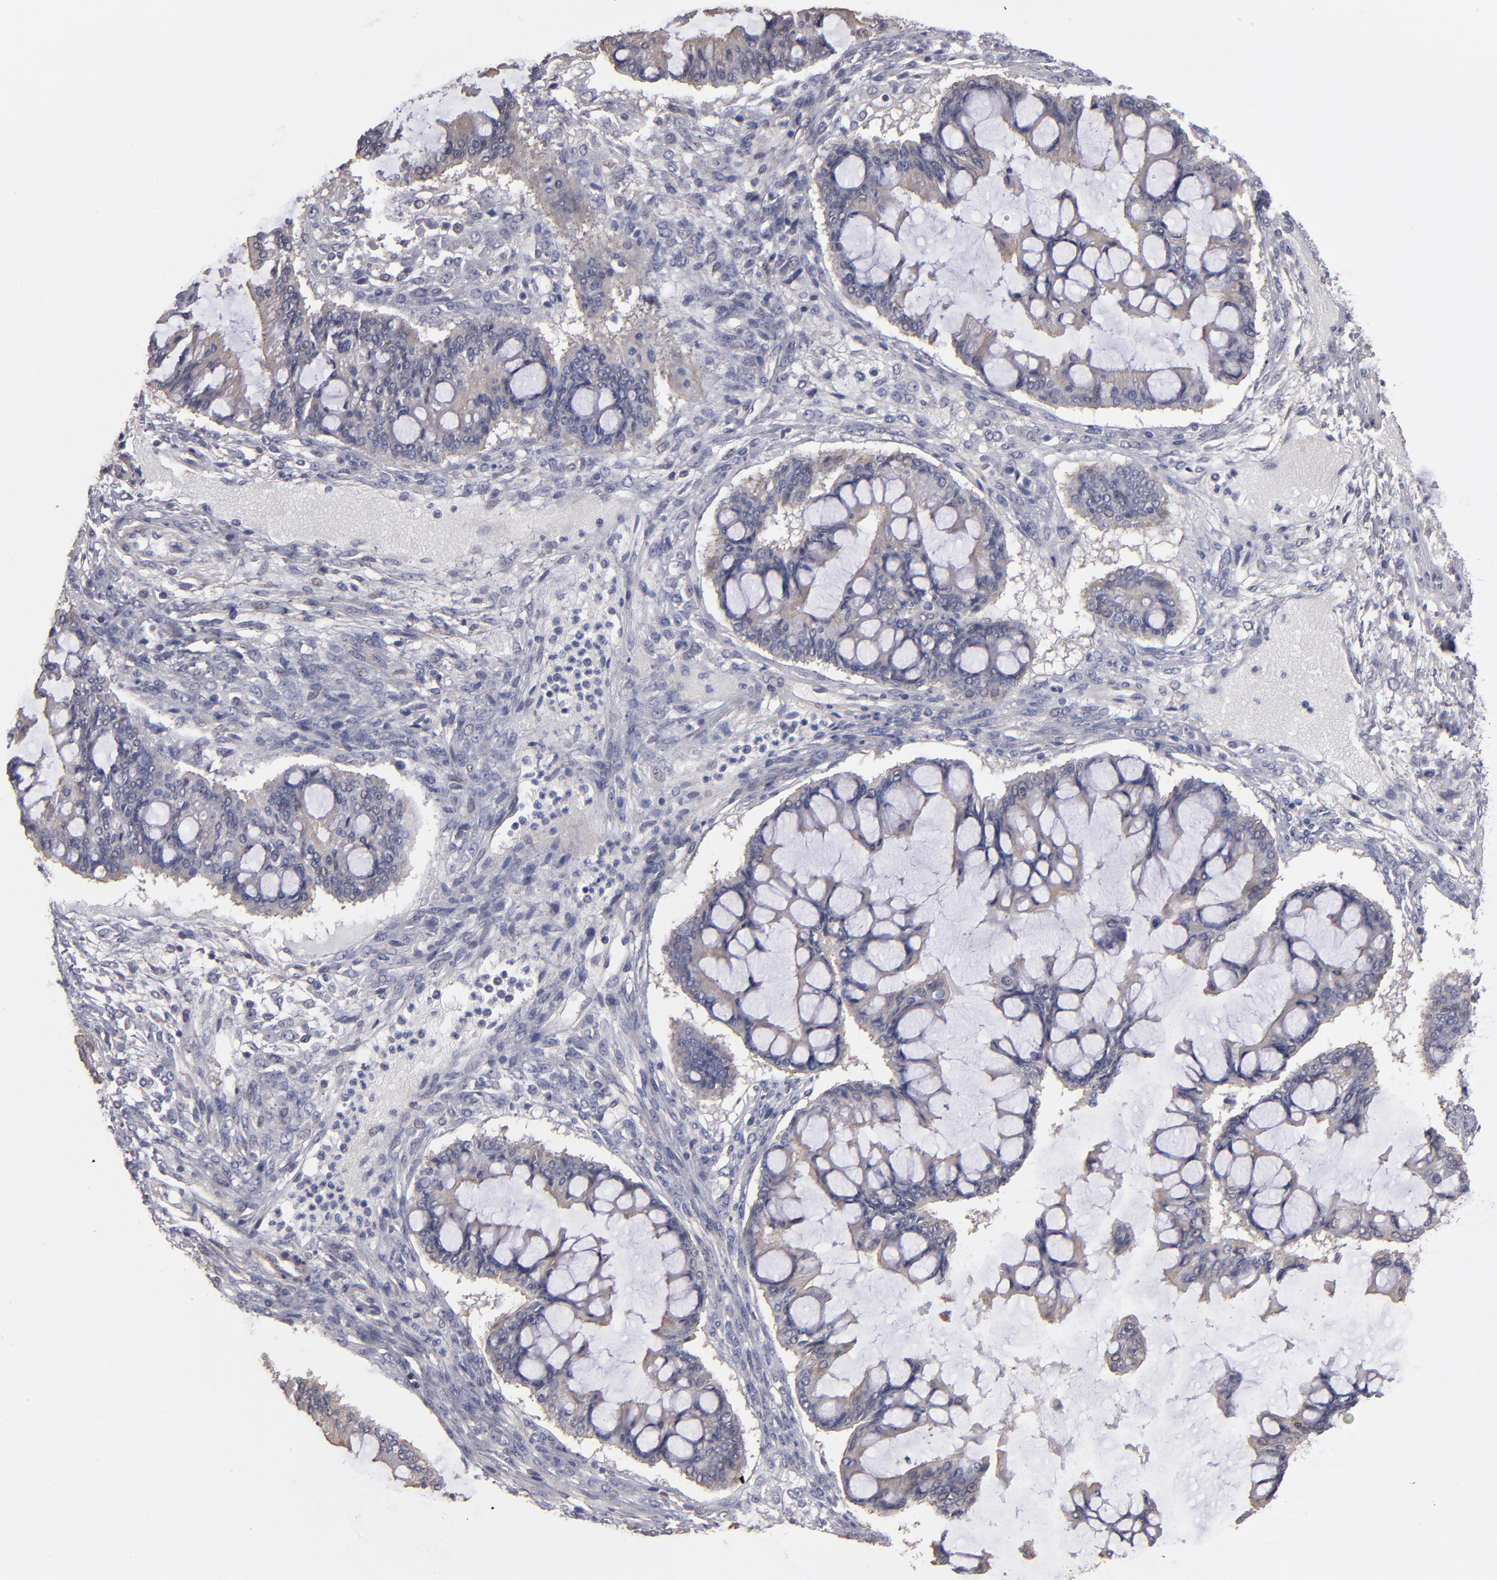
{"staining": {"intensity": "weak", "quantity": ">75%", "location": "cytoplasmic/membranous"}, "tissue": "ovarian cancer", "cell_type": "Tumor cells", "image_type": "cancer", "snomed": [{"axis": "morphology", "description": "Cystadenocarcinoma, mucinous, NOS"}, {"axis": "topography", "description": "Ovary"}], "caption": "This photomicrograph shows immunohistochemistry (IHC) staining of ovarian mucinous cystadenocarcinoma, with low weak cytoplasmic/membranous staining in approximately >75% of tumor cells.", "gene": "NDRG2", "patient": {"sex": "female", "age": 73}}